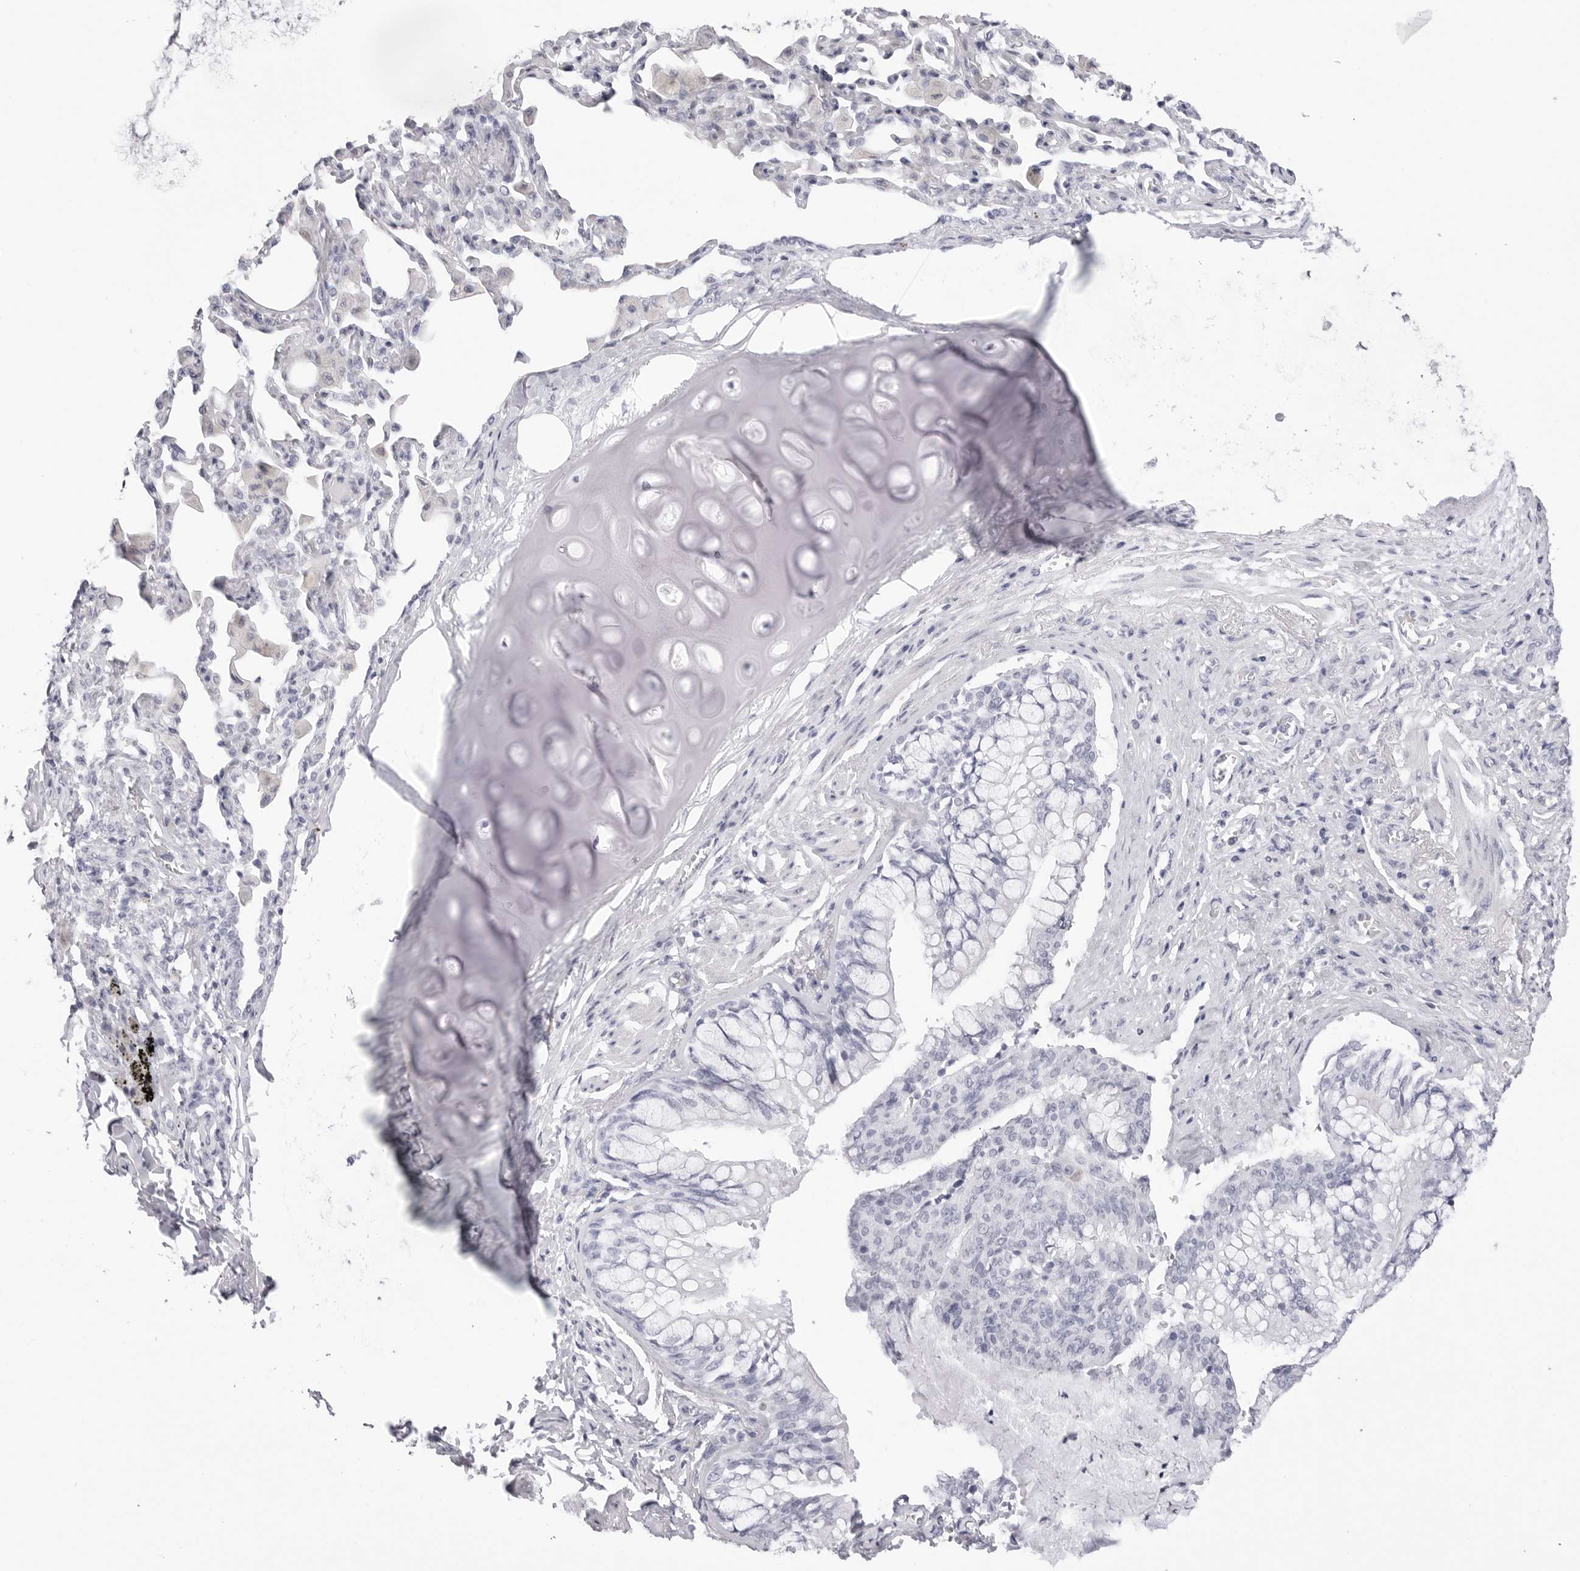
{"staining": {"intensity": "negative", "quantity": "none", "location": "none"}, "tissue": "bronchus", "cell_type": "Respiratory epithelial cells", "image_type": "normal", "snomed": [{"axis": "morphology", "description": "Normal tissue, NOS"}, {"axis": "morphology", "description": "Inflammation, NOS"}, {"axis": "topography", "description": "Lung"}], "caption": "The micrograph displays no staining of respiratory epithelial cells in normal bronchus.", "gene": "TSSK1B", "patient": {"sex": "female", "age": 46}}